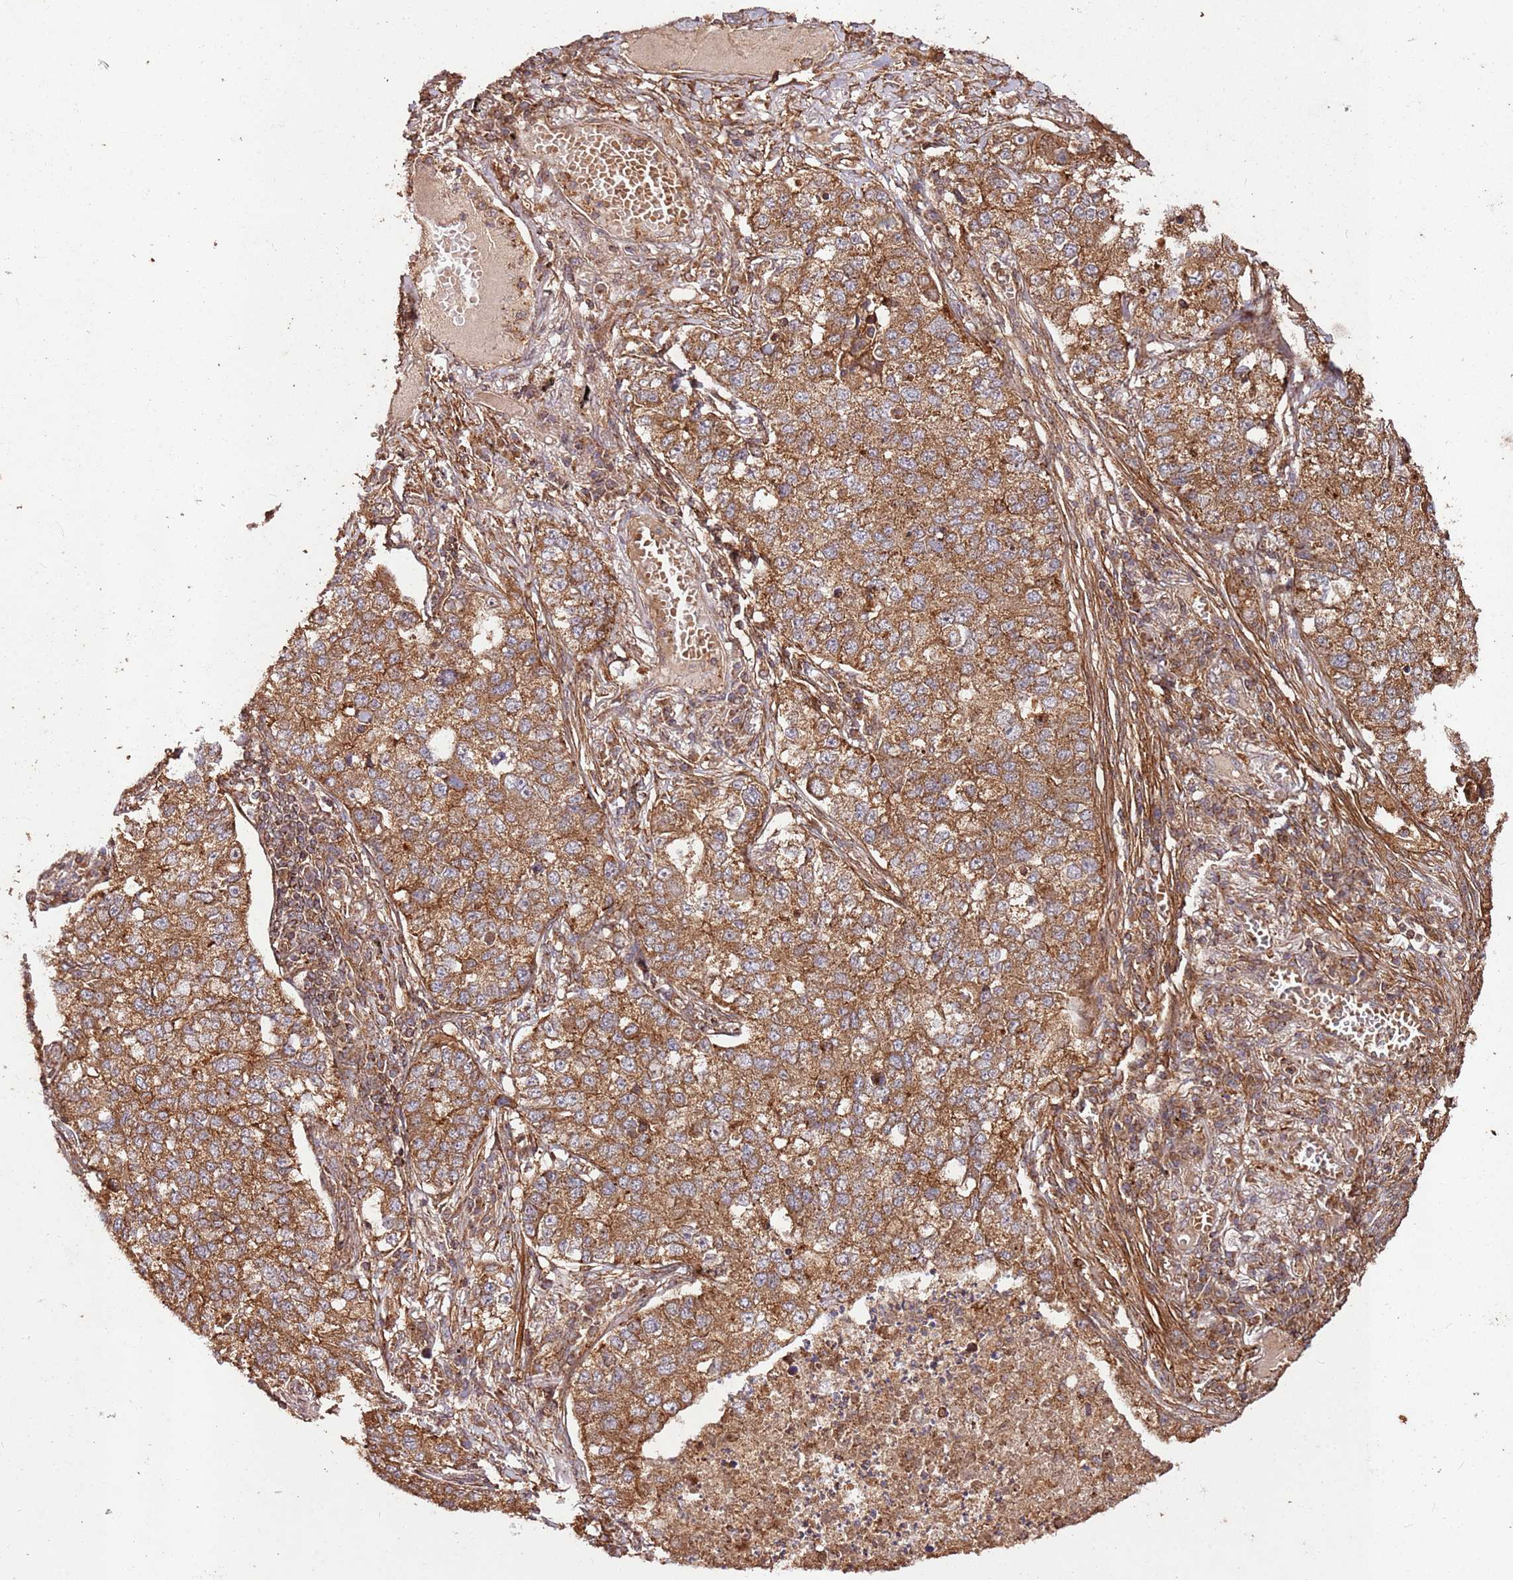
{"staining": {"intensity": "moderate", "quantity": ">75%", "location": "cytoplasmic/membranous"}, "tissue": "lung cancer", "cell_type": "Tumor cells", "image_type": "cancer", "snomed": [{"axis": "morphology", "description": "Adenocarcinoma, NOS"}, {"axis": "topography", "description": "Lung"}], "caption": "Brown immunohistochemical staining in human lung adenocarcinoma displays moderate cytoplasmic/membranous expression in approximately >75% of tumor cells.", "gene": "FAM186A", "patient": {"sex": "male", "age": 49}}